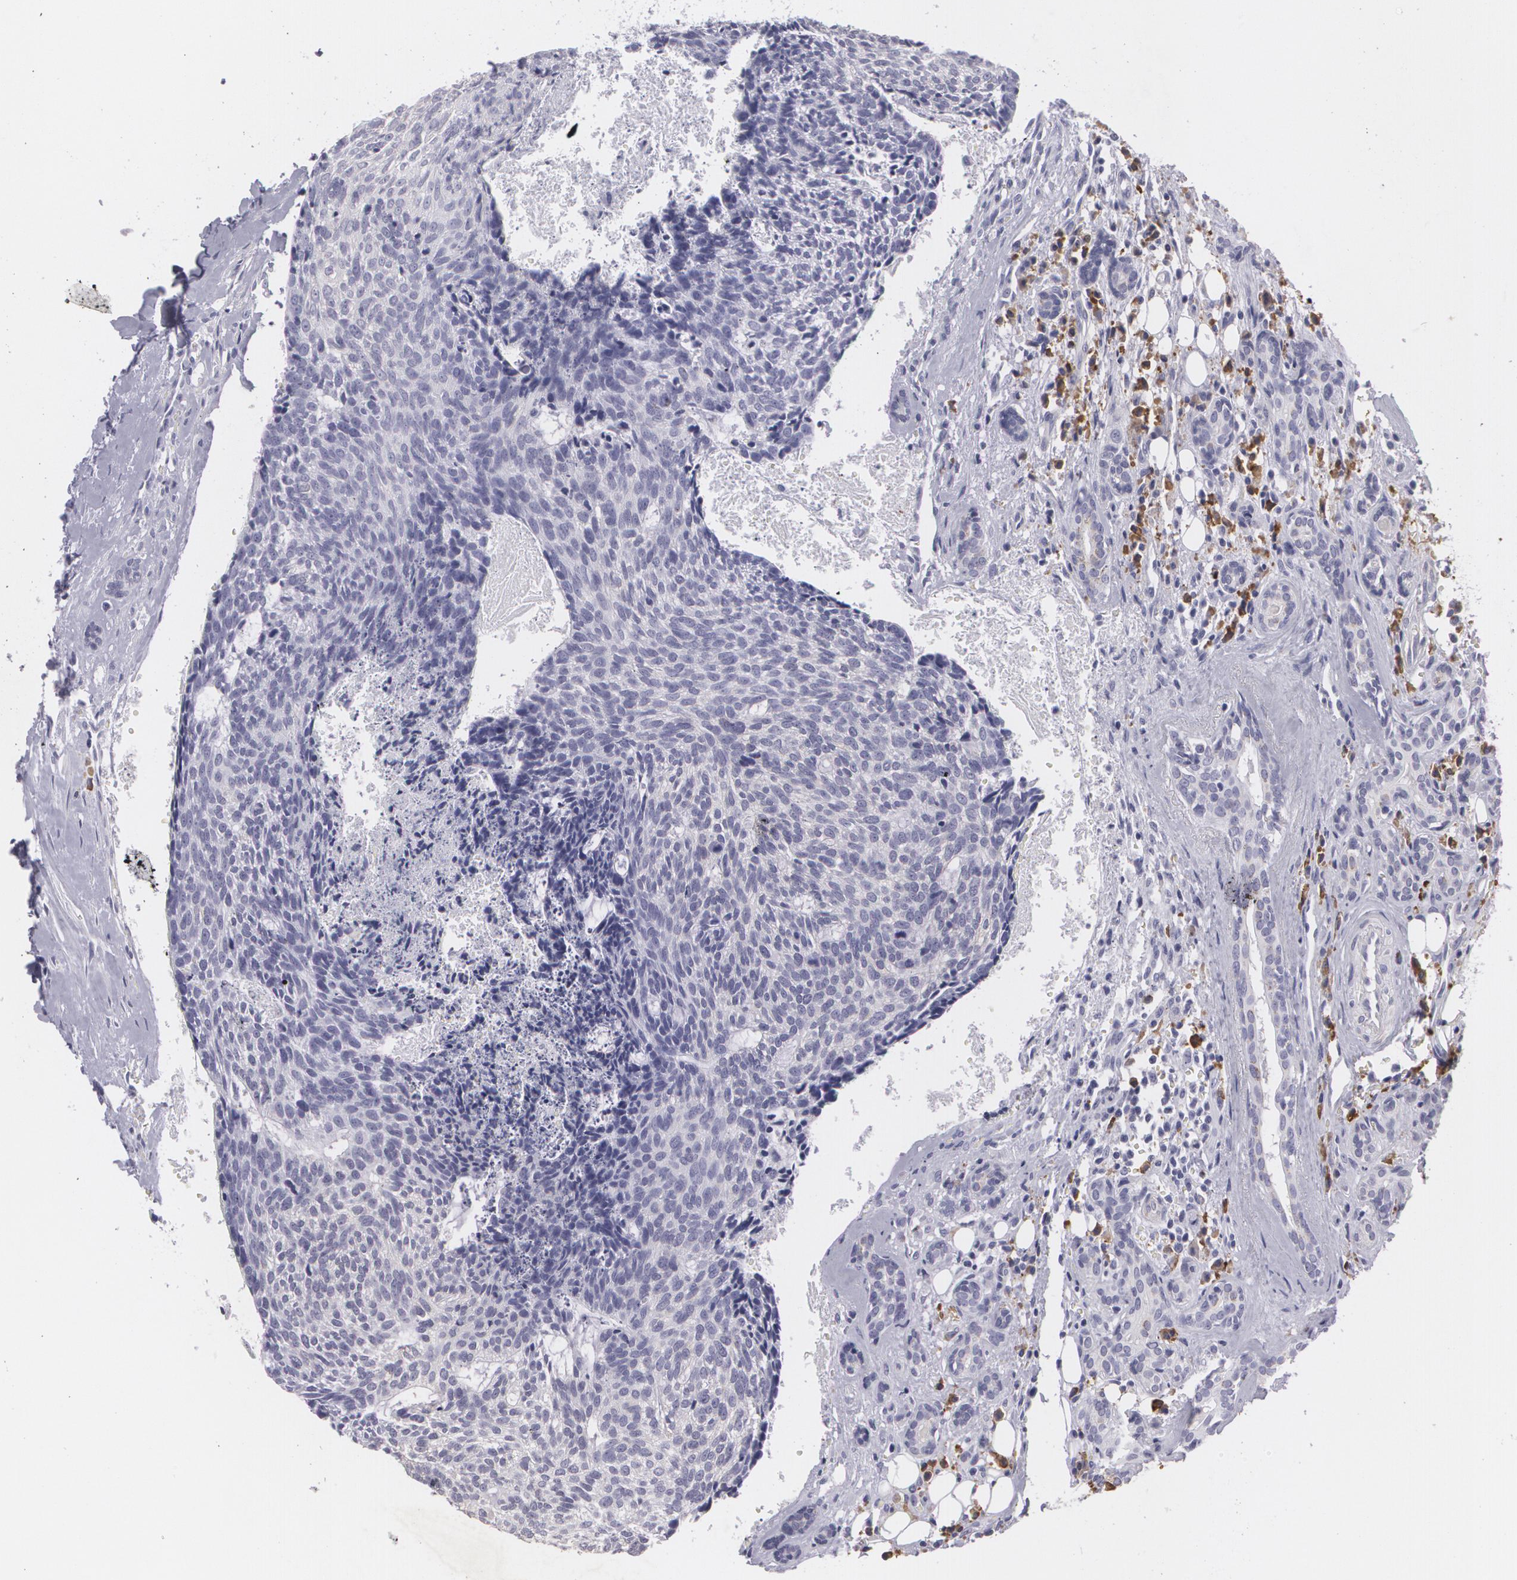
{"staining": {"intensity": "negative", "quantity": "none", "location": "none"}, "tissue": "head and neck cancer", "cell_type": "Tumor cells", "image_type": "cancer", "snomed": [{"axis": "morphology", "description": "Squamous cell carcinoma, NOS"}, {"axis": "topography", "description": "Salivary gland"}, {"axis": "topography", "description": "Head-Neck"}], "caption": "The micrograph exhibits no staining of tumor cells in head and neck cancer.", "gene": "MAP2", "patient": {"sex": "male", "age": 70}}